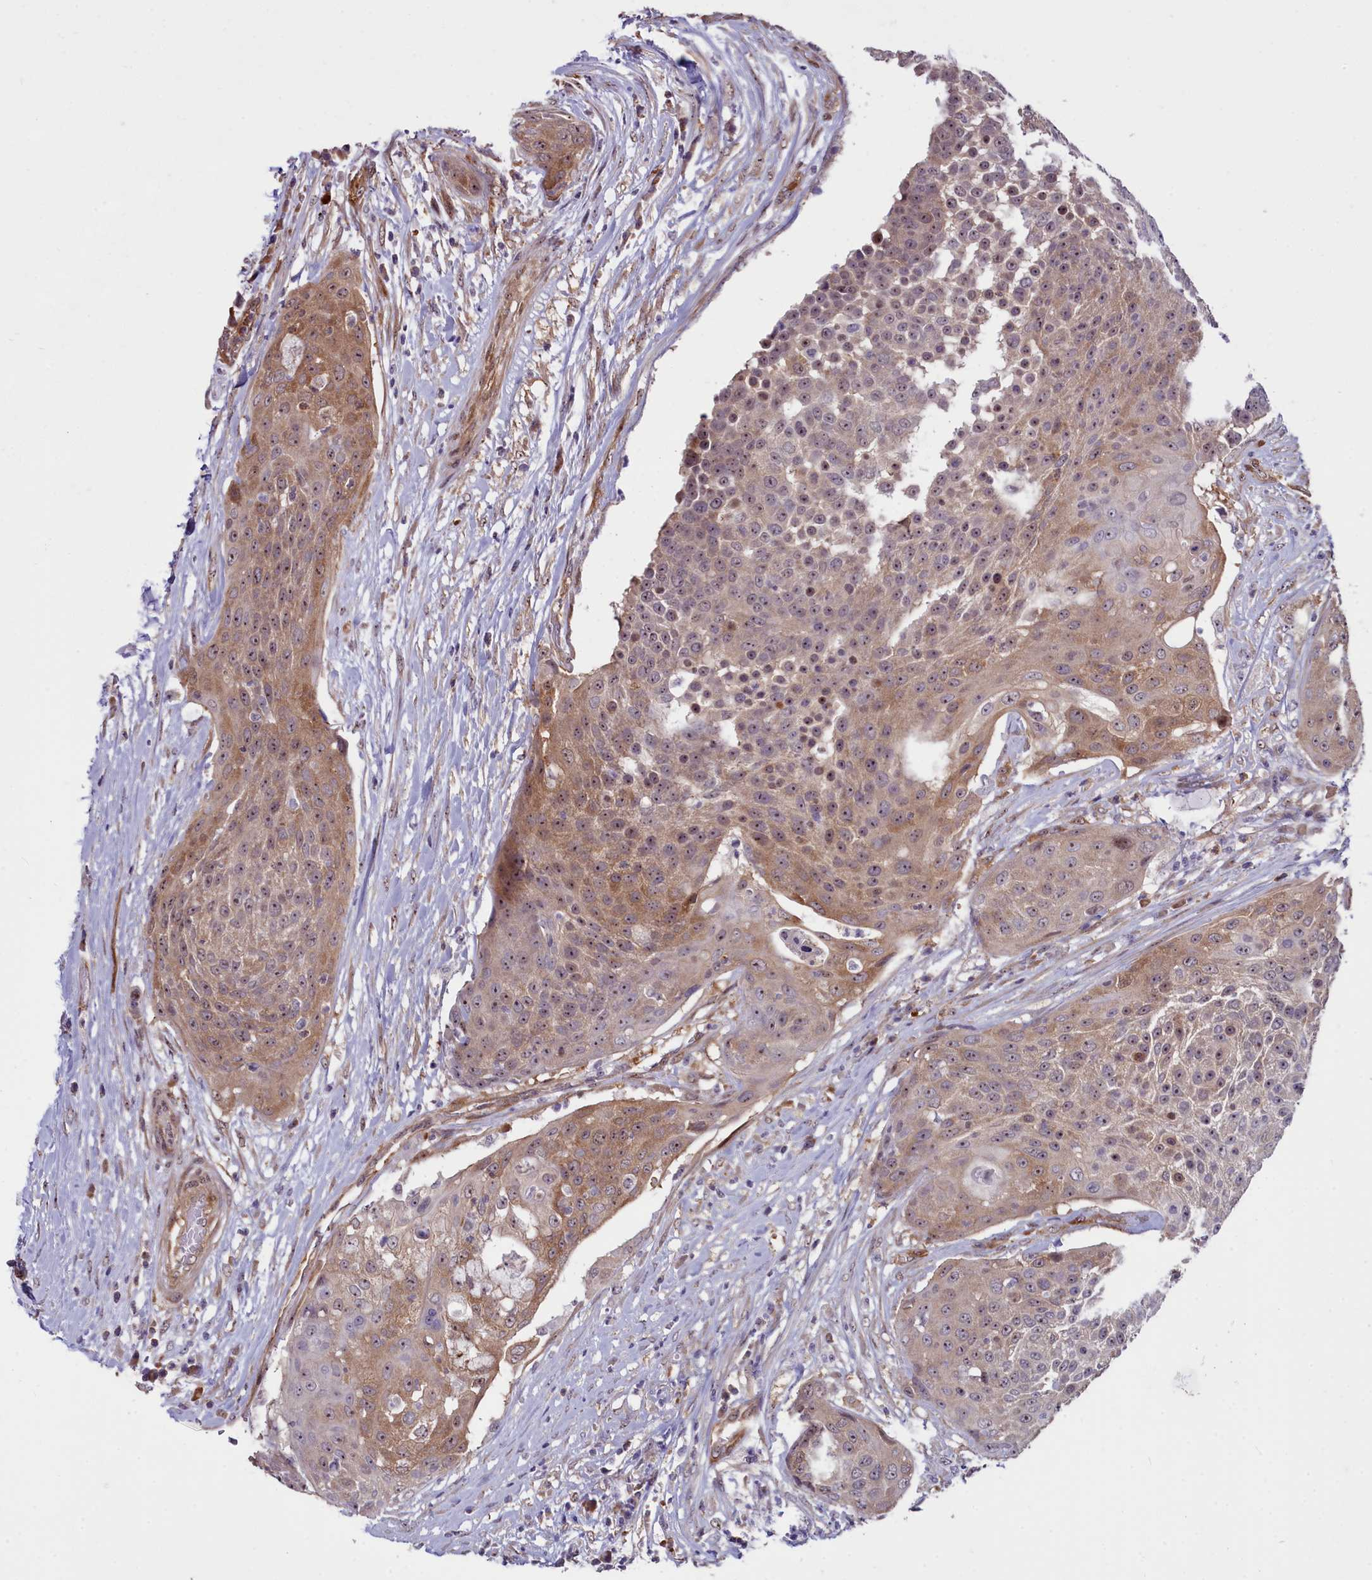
{"staining": {"intensity": "moderate", "quantity": "25%-75%", "location": "cytoplasmic/membranous,nuclear"}, "tissue": "urothelial cancer", "cell_type": "Tumor cells", "image_type": "cancer", "snomed": [{"axis": "morphology", "description": "Urothelial carcinoma, High grade"}, {"axis": "topography", "description": "Urinary bladder"}], "caption": "Urothelial carcinoma (high-grade) was stained to show a protein in brown. There is medium levels of moderate cytoplasmic/membranous and nuclear expression in approximately 25%-75% of tumor cells. Nuclei are stained in blue.", "gene": "BCAR1", "patient": {"sex": "female", "age": 63}}